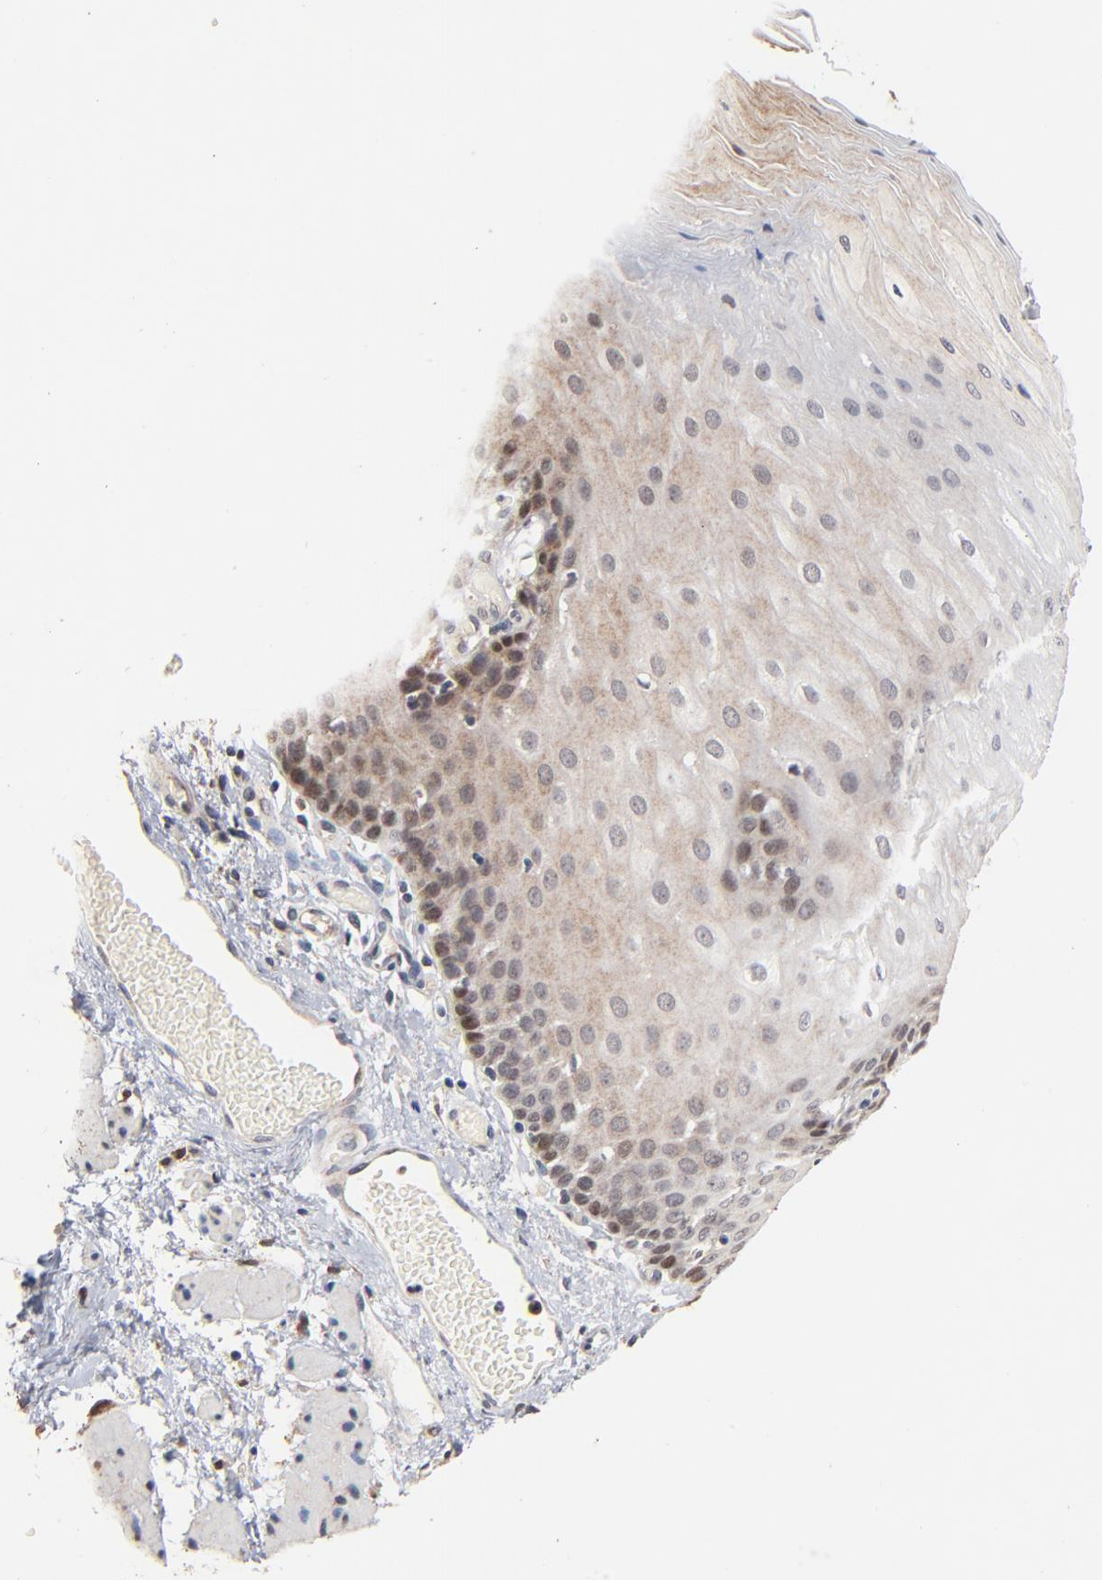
{"staining": {"intensity": "moderate", "quantity": "25%-75%", "location": "cytoplasmic/membranous"}, "tissue": "esophagus", "cell_type": "Squamous epithelial cells", "image_type": "normal", "snomed": [{"axis": "morphology", "description": "Normal tissue, NOS"}, {"axis": "topography", "description": "Esophagus"}], "caption": "Immunohistochemical staining of benign human esophagus exhibits 25%-75% levels of moderate cytoplasmic/membranous protein expression in about 25%-75% of squamous epithelial cells.", "gene": "MSL2", "patient": {"sex": "male", "age": 69}}